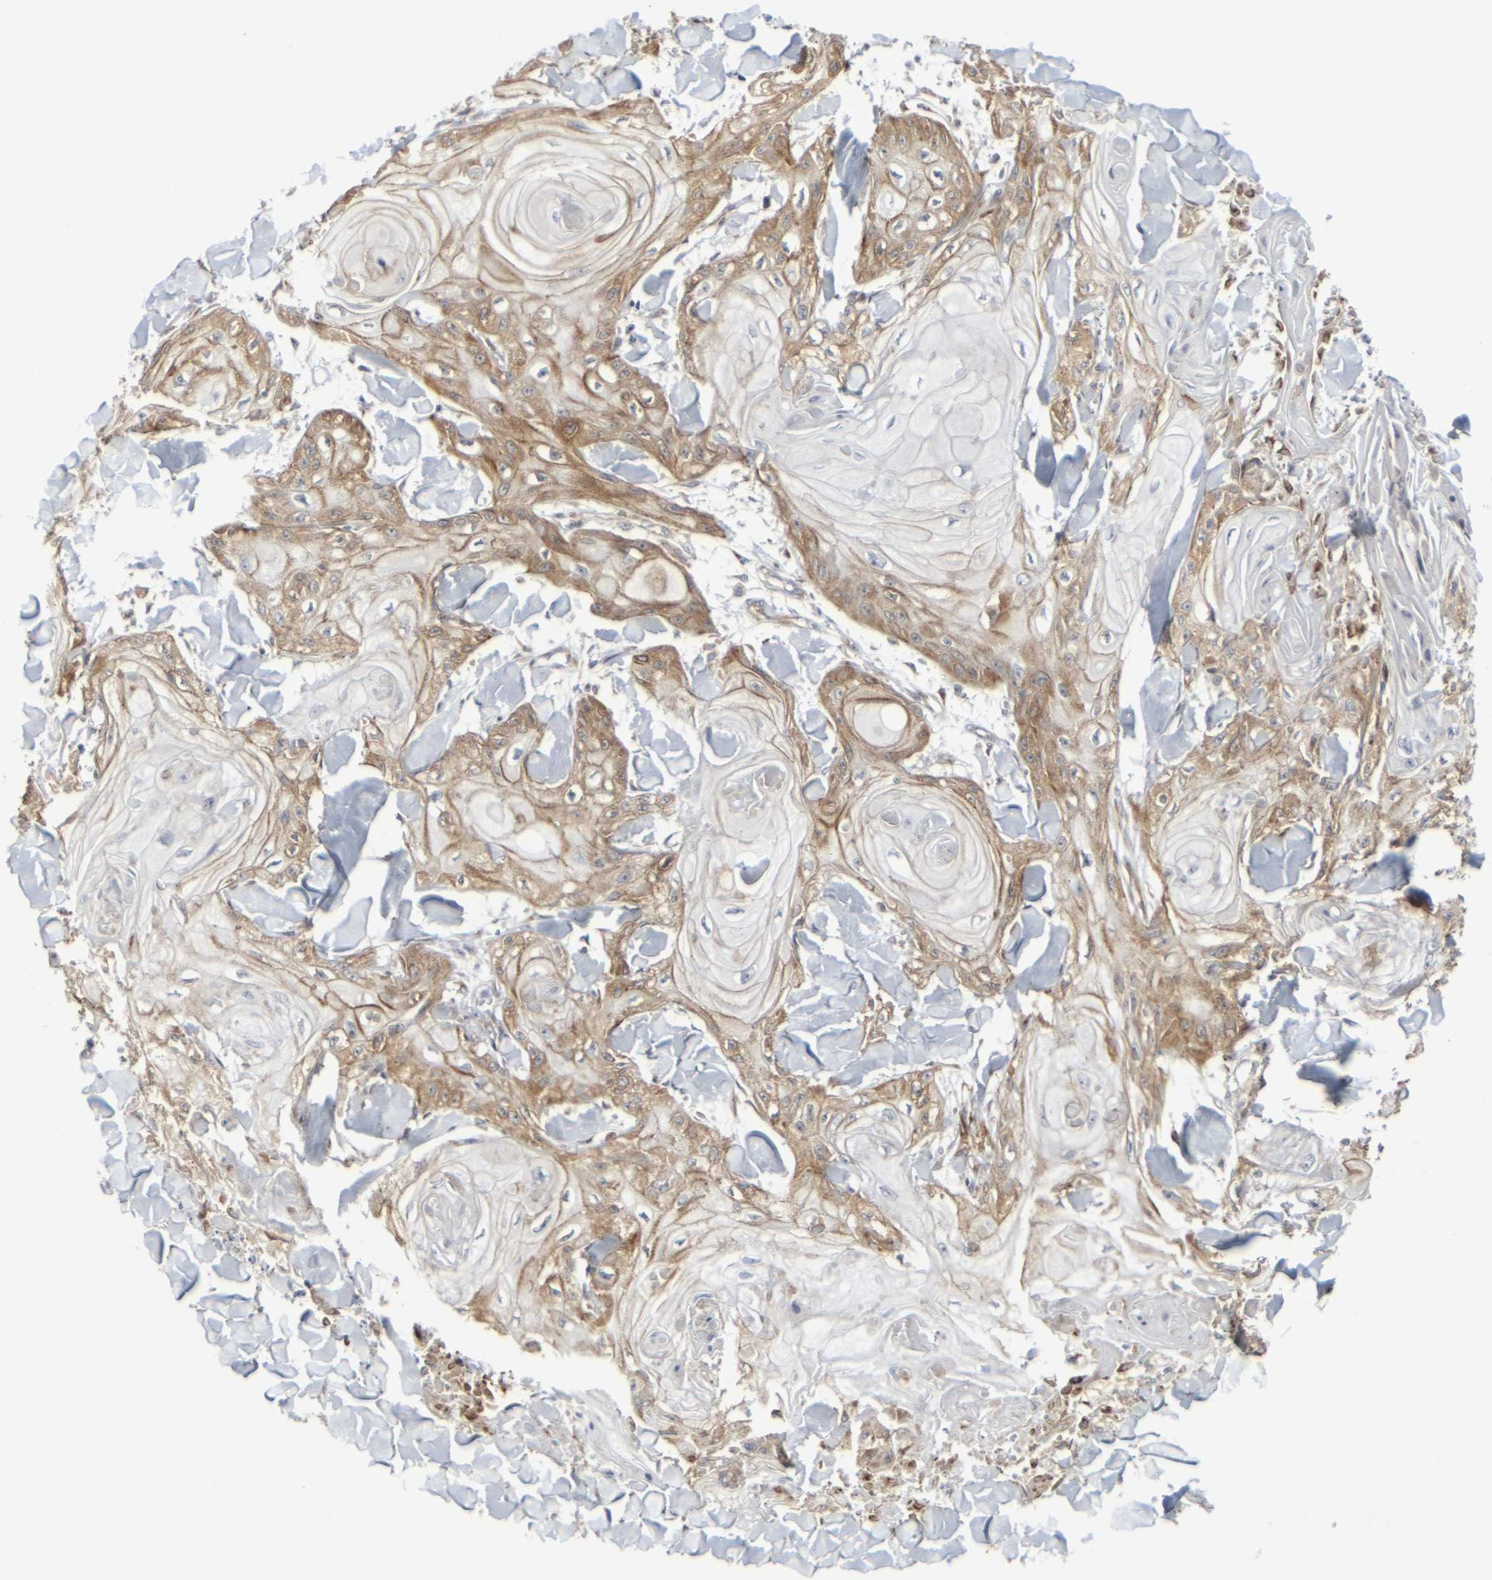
{"staining": {"intensity": "moderate", "quantity": ">75%", "location": "cytoplasmic/membranous"}, "tissue": "skin cancer", "cell_type": "Tumor cells", "image_type": "cancer", "snomed": [{"axis": "morphology", "description": "Squamous cell carcinoma, NOS"}, {"axis": "topography", "description": "Skin"}], "caption": "Immunohistochemistry (IHC) of human squamous cell carcinoma (skin) reveals medium levels of moderate cytoplasmic/membranous expression in about >75% of tumor cells.", "gene": "MYOF", "patient": {"sex": "male", "age": 74}}